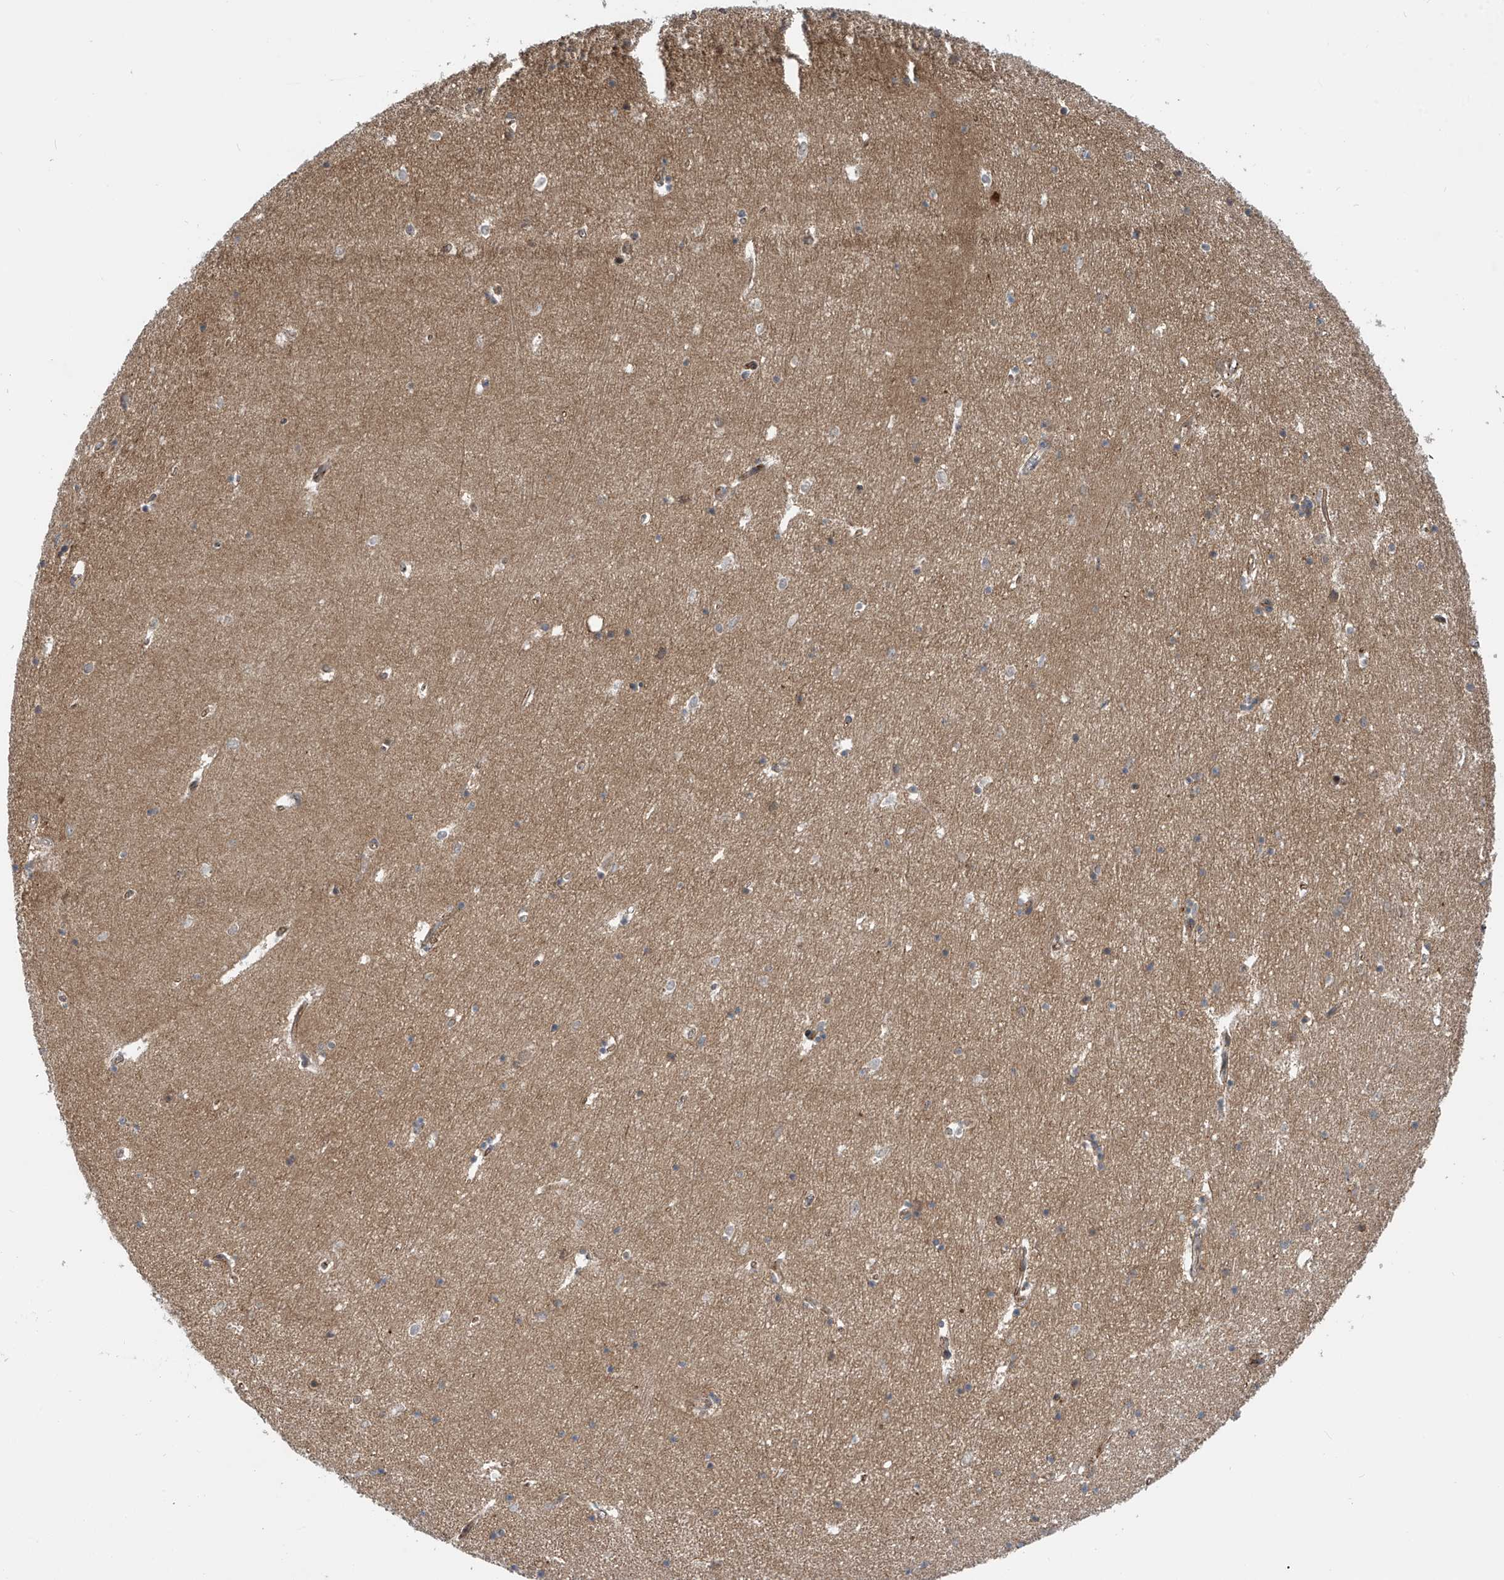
{"staining": {"intensity": "weak", "quantity": "<25%", "location": "cytoplasmic/membranous"}, "tissue": "hippocampus", "cell_type": "Glial cells", "image_type": "normal", "snomed": [{"axis": "morphology", "description": "Normal tissue, NOS"}, {"axis": "topography", "description": "Hippocampus"}], "caption": "IHC of normal human hippocampus demonstrates no staining in glial cells.", "gene": "LAGE3", "patient": {"sex": "female", "age": 64}}